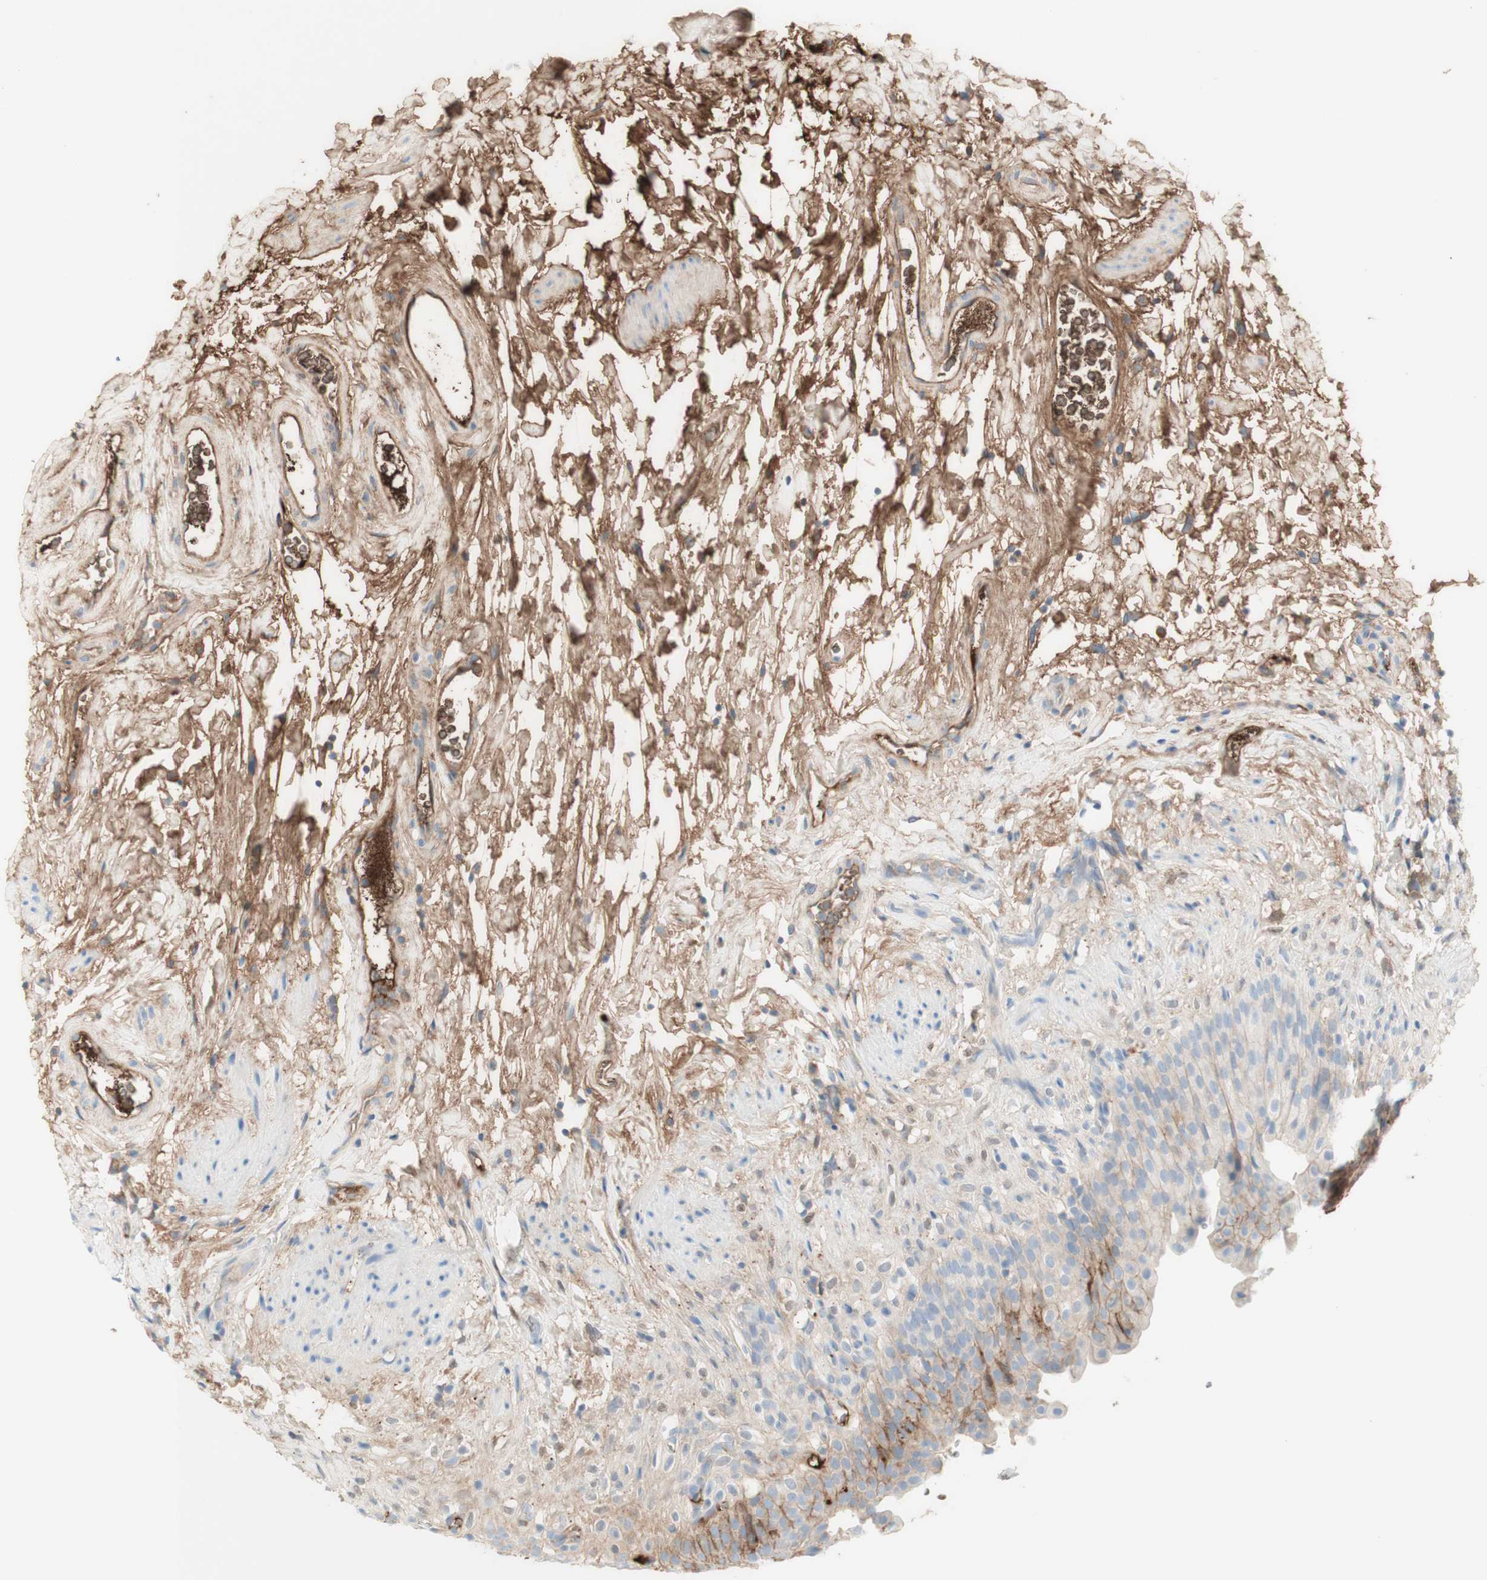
{"staining": {"intensity": "weak", "quantity": "25%-75%", "location": "cytoplasmic/membranous"}, "tissue": "urinary bladder", "cell_type": "Urothelial cells", "image_type": "normal", "snomed": [{"axis": "morphology", "description": "Normal tissue, NOS"}, {"axis": "topography", "description": "Urinary bladder"}], "caption": "Immunohistochemical staining of normal human urinary bladder demonstrates 25%-75% levels of weak cytoplasmic/membranous protein staining in about 25%-75% of urothelial cells.", "gene": "KNG1", "patient": {"sex": "female", "age": 79}}